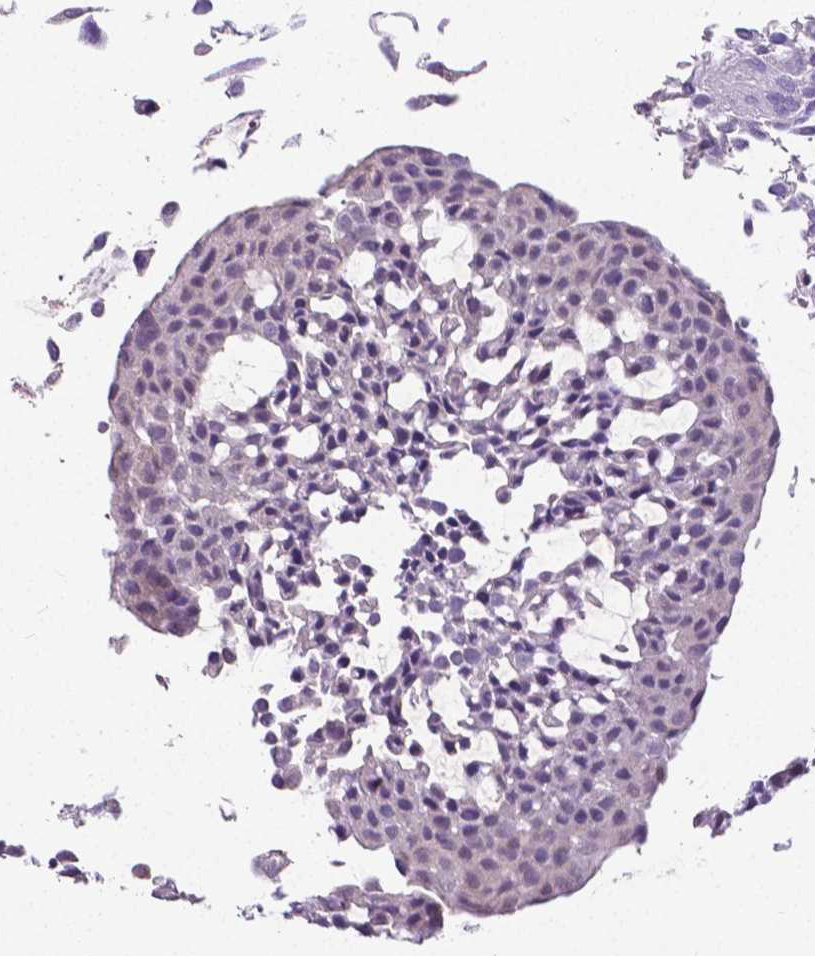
{"staining": {"intensity": "negative", "quantity": "none", "location": "none"}, "tissue": "urothelial cancer", "cell_type": "Tumor cells", "image_type": "cancer", "snomed": [{"axis": "morphology", "description": "Urothelial carcinoma, NOS"}, {"axis": "topography", "description": "Urinary bladder"}], "caption": "IHC photomicrograph of neoplastic tissue: transitional cell carcinoma stained with DAB exhibits no significant protein expression in tumor cells.", "gene": "CD4", "patient": {"sex": "male", "age": 84}}